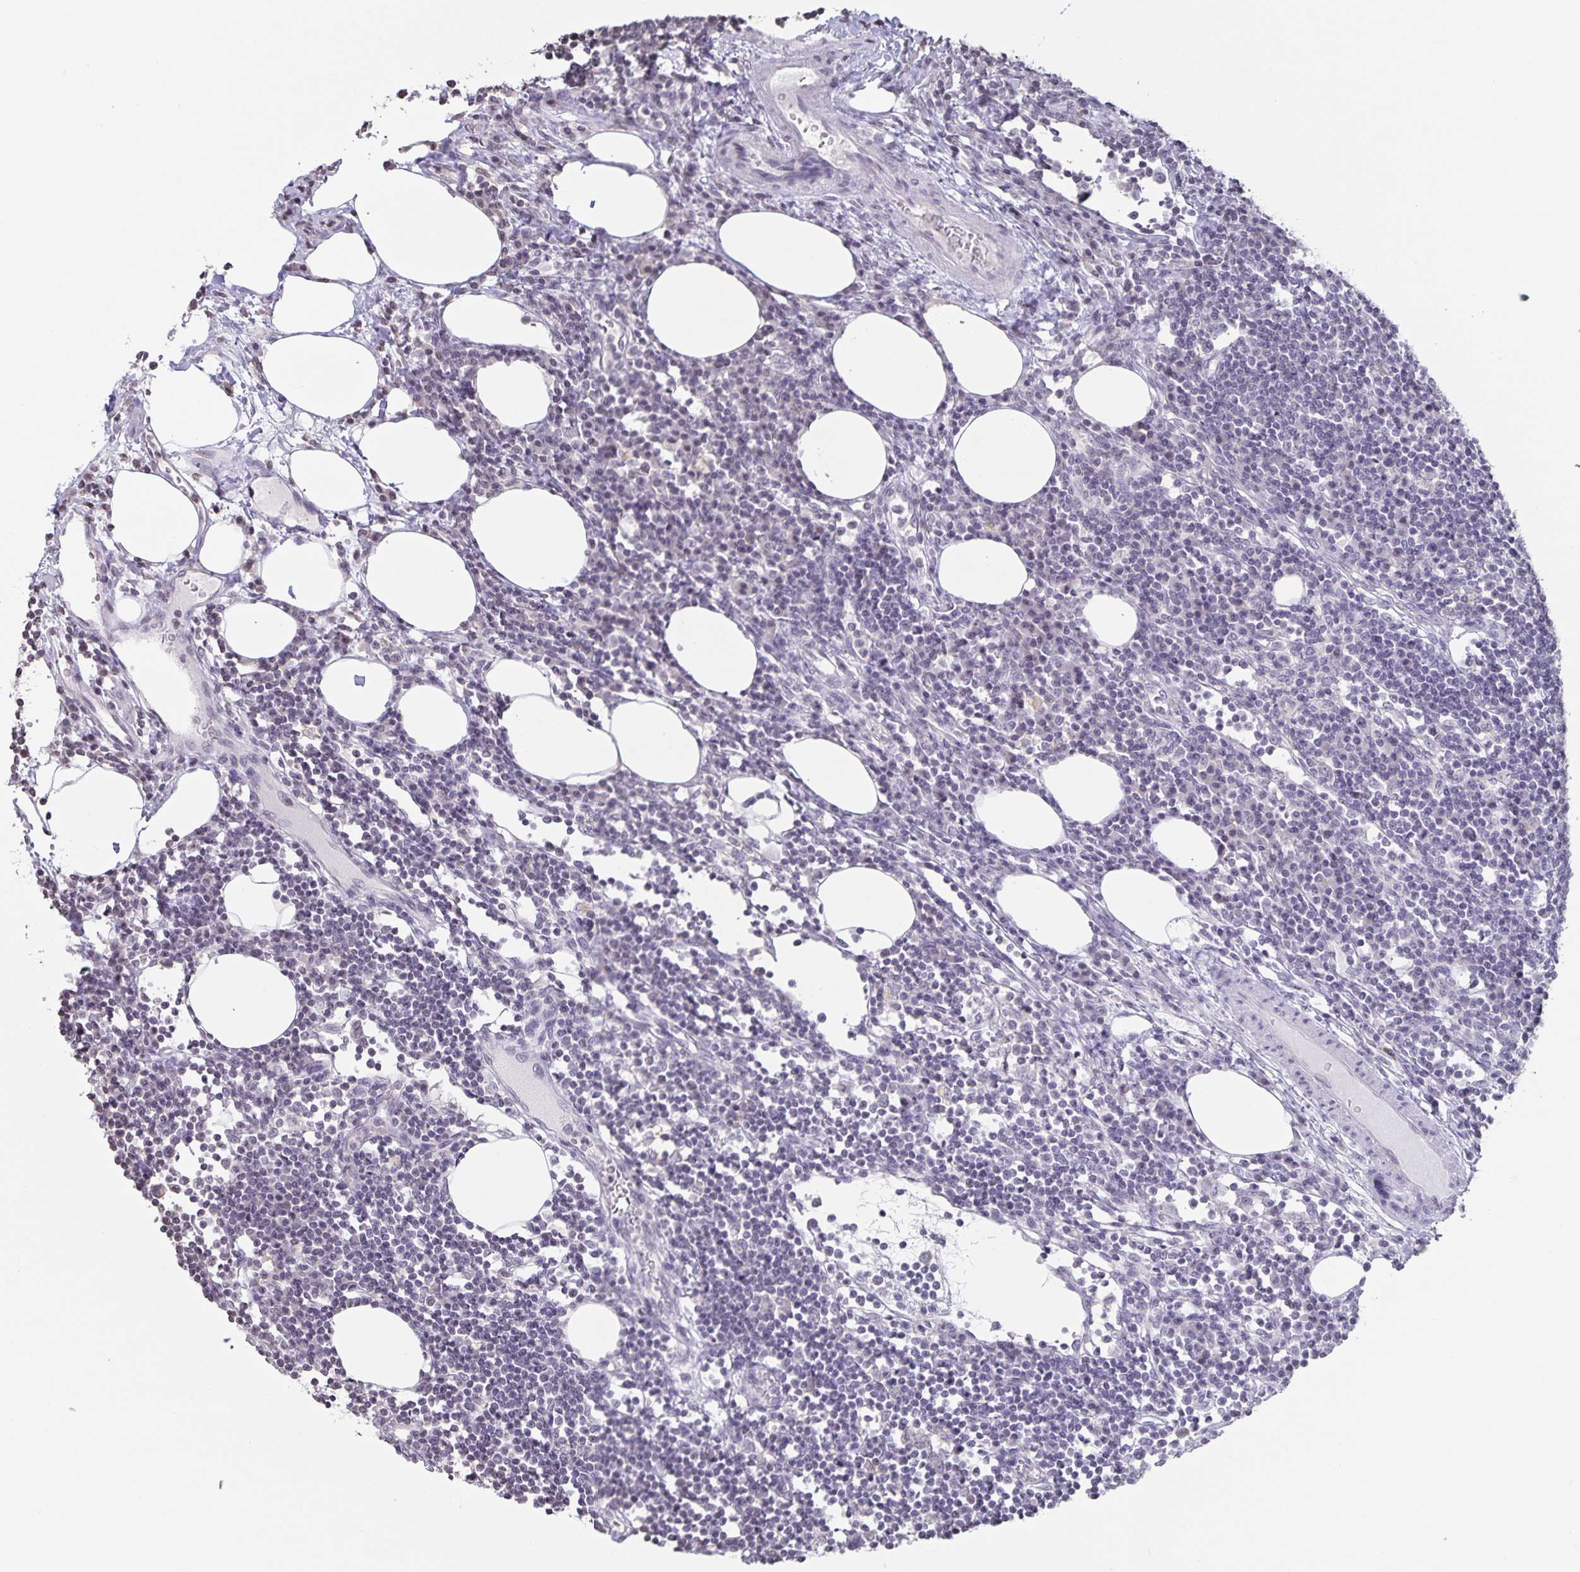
{"staining": {"intensity": "negative", "quantity": "none", "location": "none"}, "tissue": "lymph node", "cell_type": "Germinal center cells", "image_type": "normal", "snomed": [{"axis": "morphology", "description": "Normal tissue, NOS"}, {"axis": "topography", "description": "Lymph node"}], "caption": "Protein analysis of normal lymph node demonstrates no significant expression in germinal center cells.", "gene": "AQP4", "patient": {"sex": "male", "age": 67}}